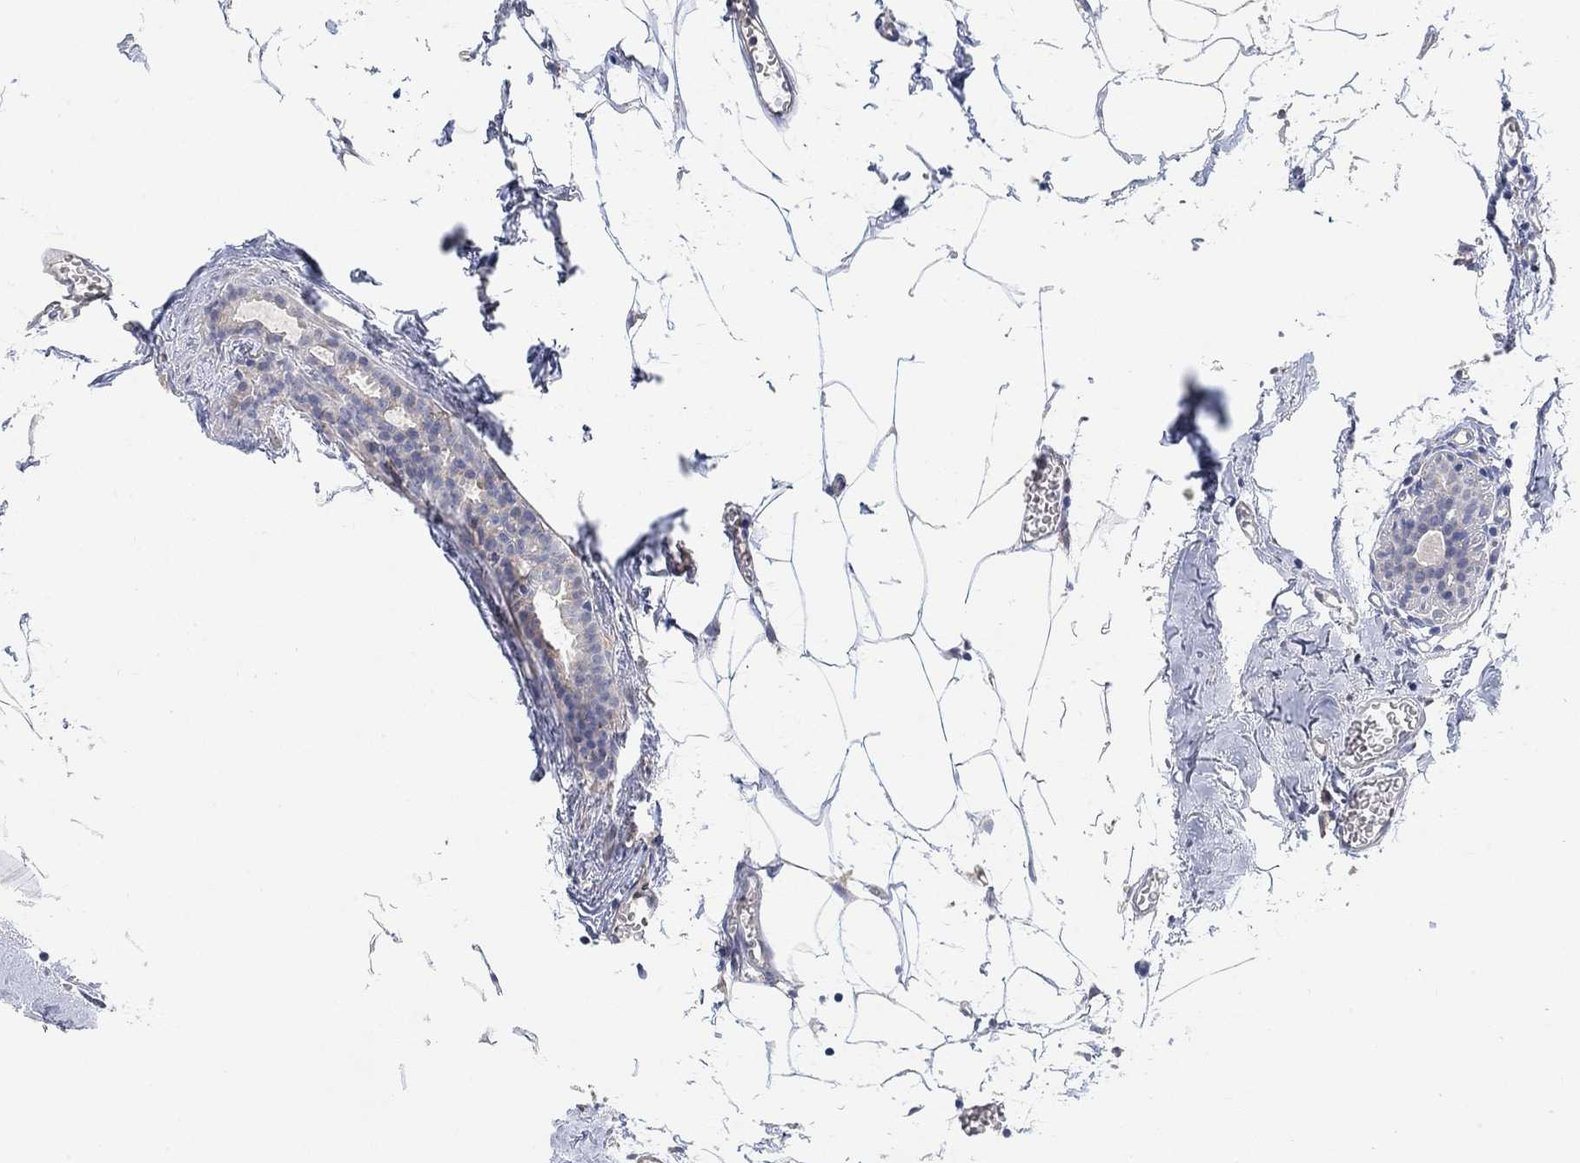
{"staining": {"intensity": "weak", "quantity": "25%-75%", "location": "cytoplasmic/membranous"}, "tissue": "breast cancer", "cell_type": "Tumor cells", "image_type": "cancer", "snomed": [{"axis": "morphology", "description": "Duct carcinoma"}, {"axis": "topography", "description": "Breast"}], "caption": "Human breast cancer stained for a protein (brown) reveals weak cytoplasmic/membranous positive expression in about 25%-75% of tumor cells.", "gene": "HCRTR1", "patient": {"sex": "female", "age": 85}}